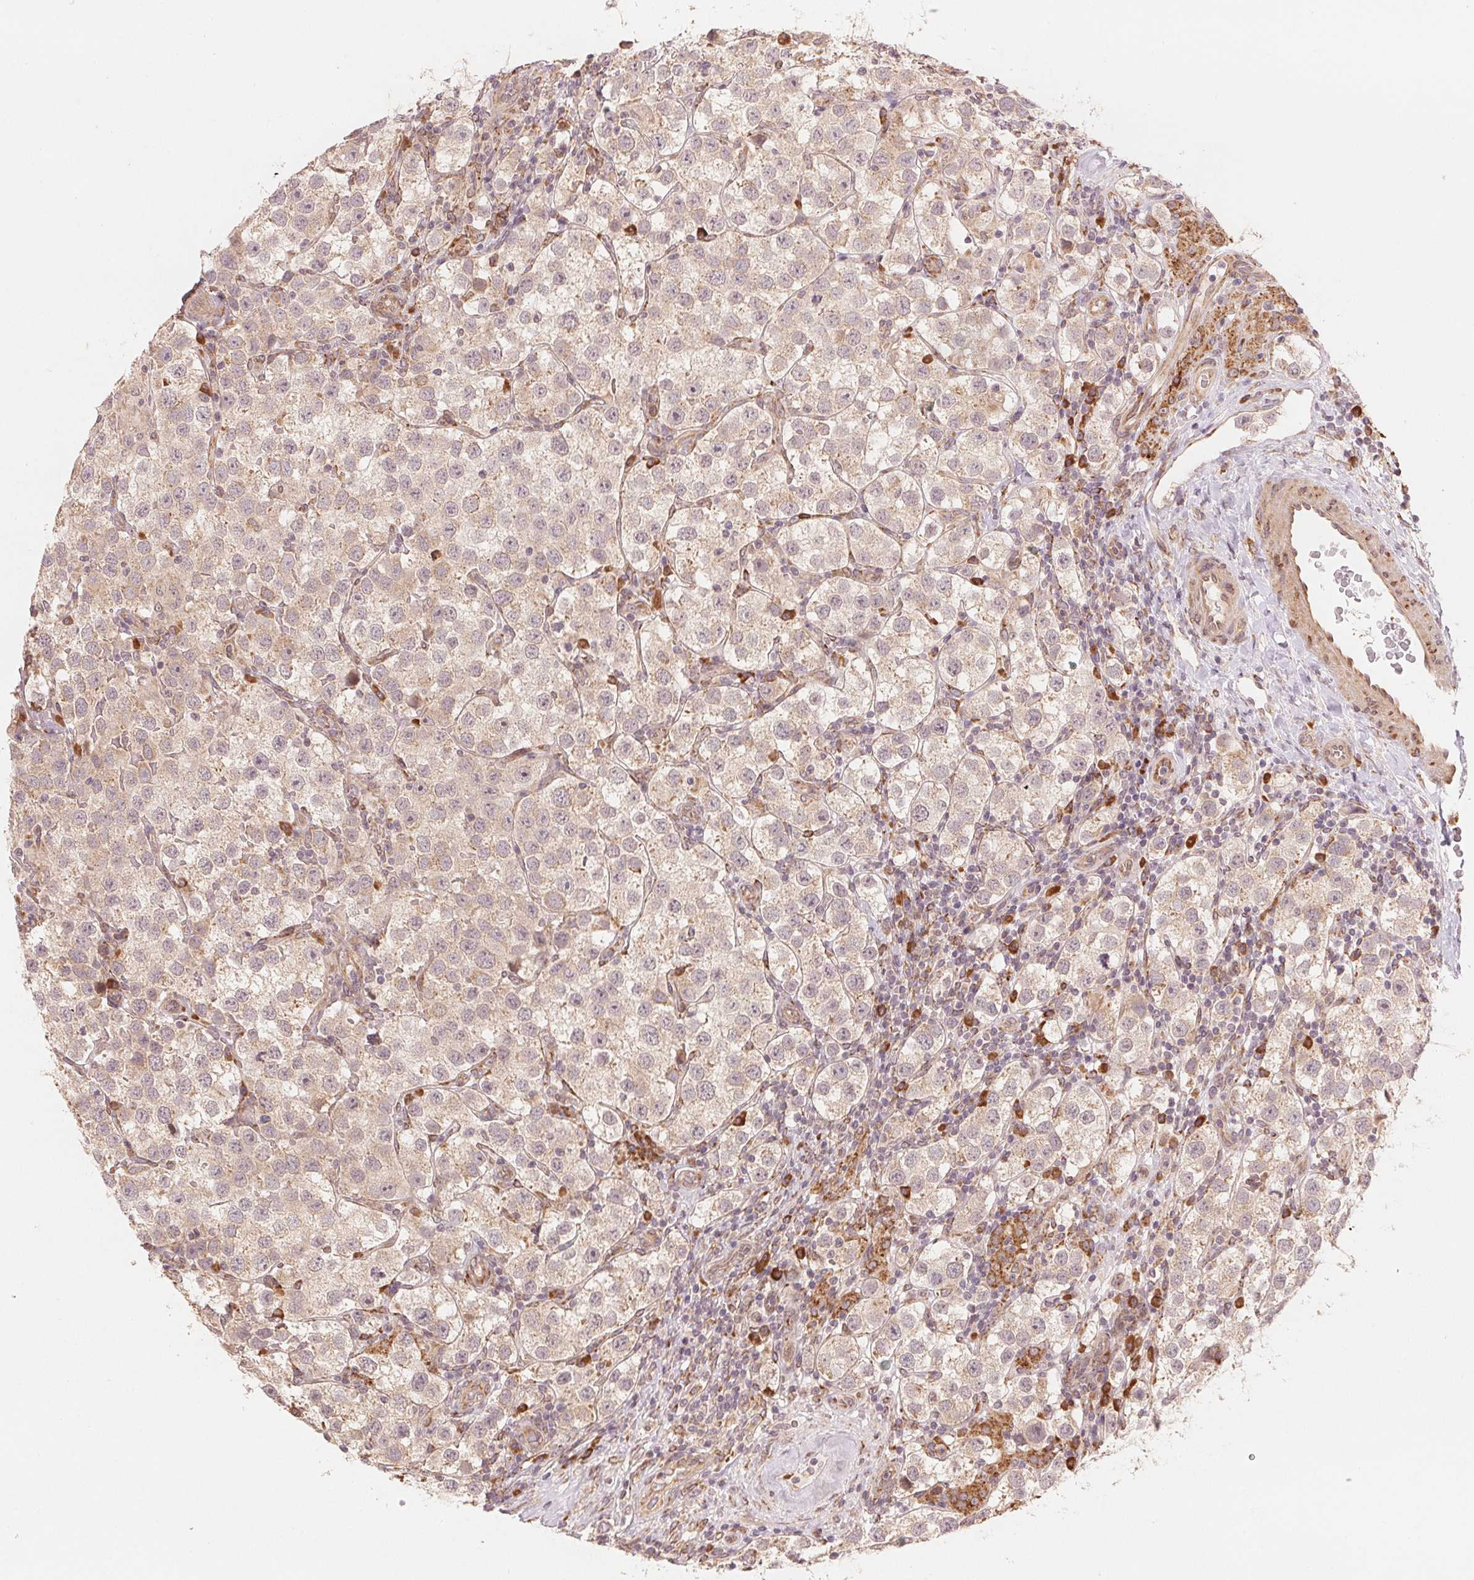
{"staining": {"intensity": "weak", "quantity": ">75%", "location": "cytoplasmic/membranous"}, "tissue": "testis cancer", "cell_type": "Tumor cells", "image_type": "cancer", "snomed": [{"axis": "morphology", "description": "Seminoma, NOS"}, {"axis": "topography", "description": "Testis"}], "caption": "Testis cancer tissue demonstrates weak cytoplasmic/membranous positivity in approximately >75% of tumor cells", "gene": "SLC20A1", "patient": {"sex": "male", "age": 37}}